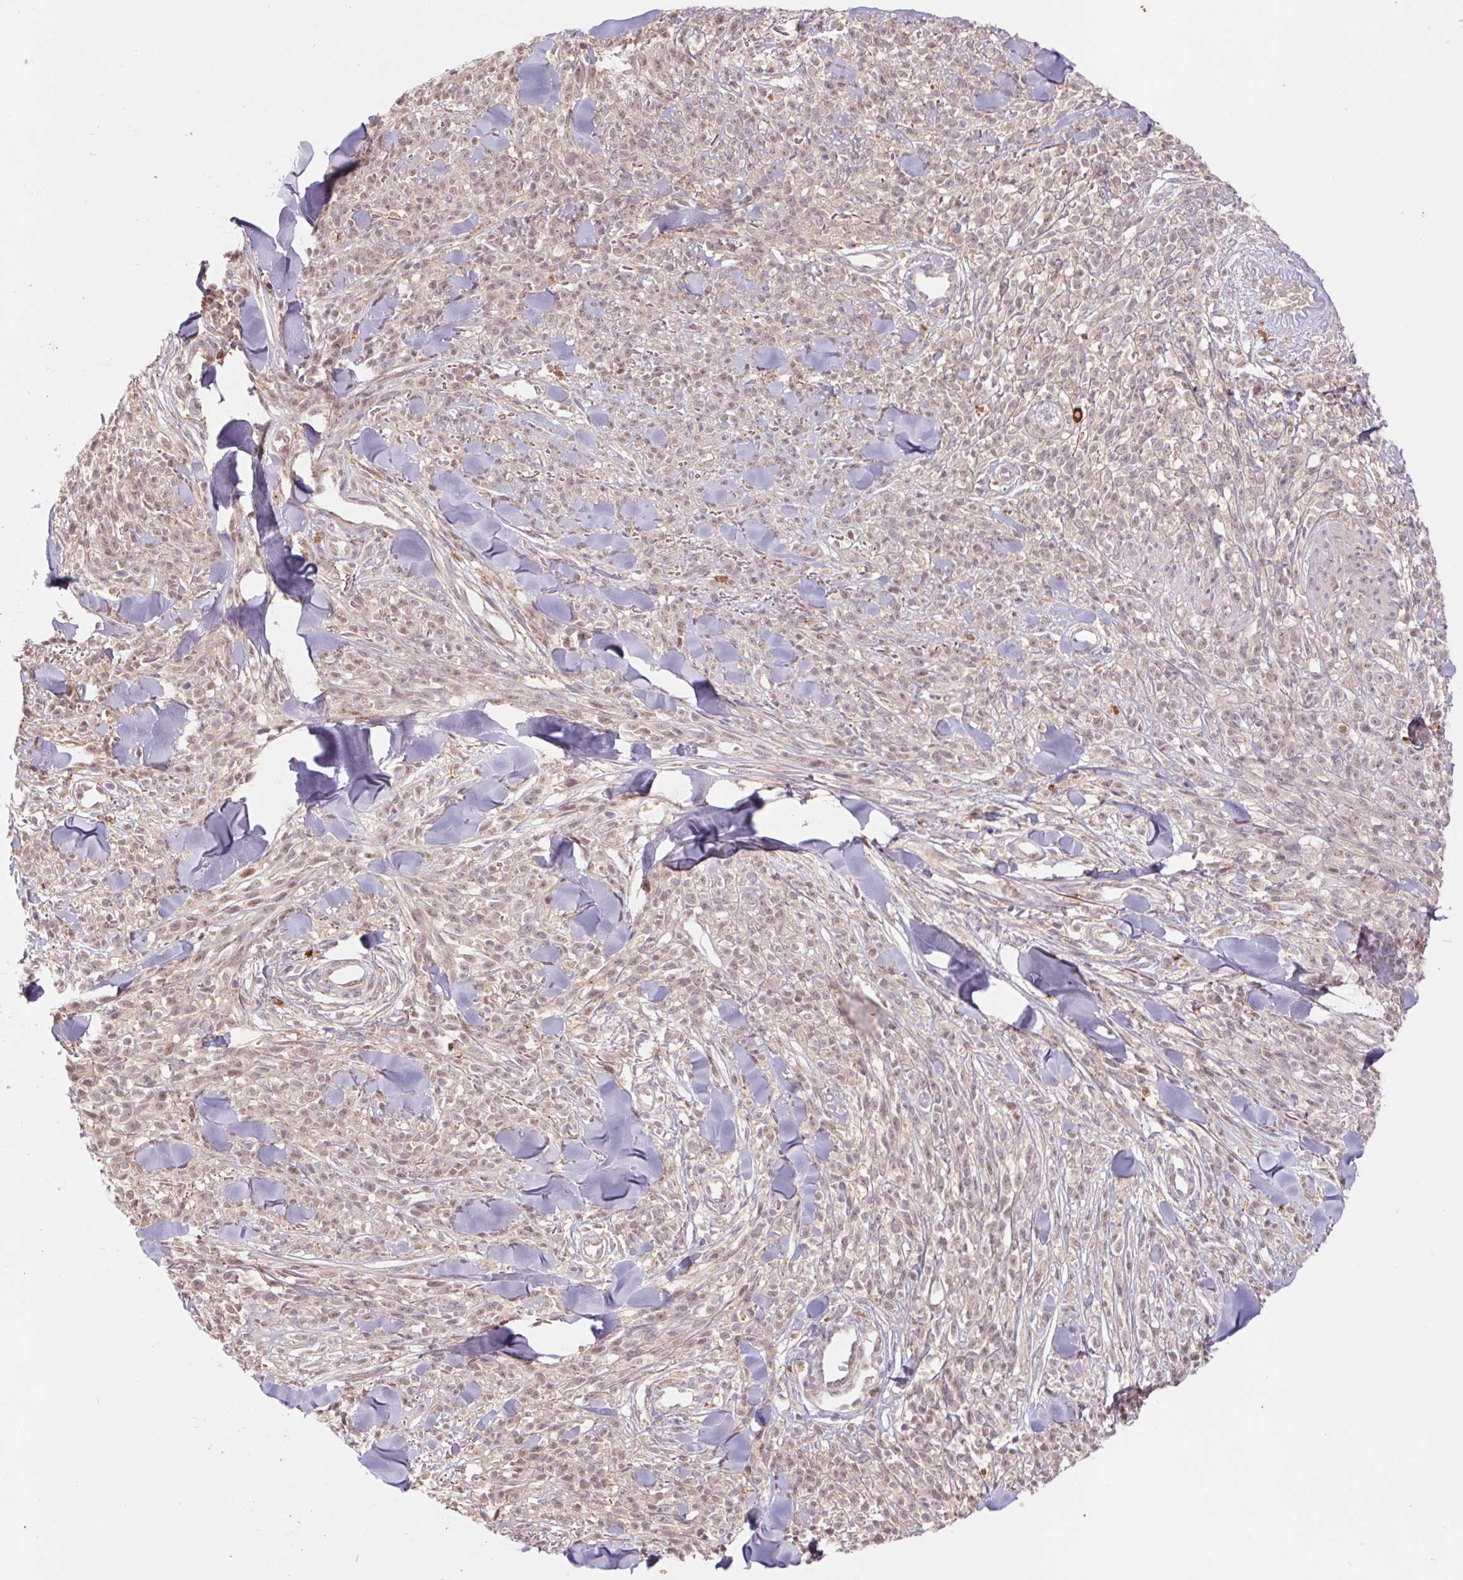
{"staining": {"intensity": "weak", "quantity": "25%-75%", "location": "nuclear"}, "tissue": "melanoma", "cell_type": "Tumor cells", "image_type": "cancer", "snomed": [{"axis": "morphology", "description": "Malignant melanoma, NOS"}, {"axis": "topography", "description": "Skin"}, {"axis": "topography", "description": "Skin of trunk"}], "caption": "Weak nuclear positivity is appreciated in about 25%-75% of tumor cells in melanoma. (Brightfield microscopy of DAB IHC at high magnification).", "gene": "RRM1", "patient": {"sex": "male", "age": 74}}